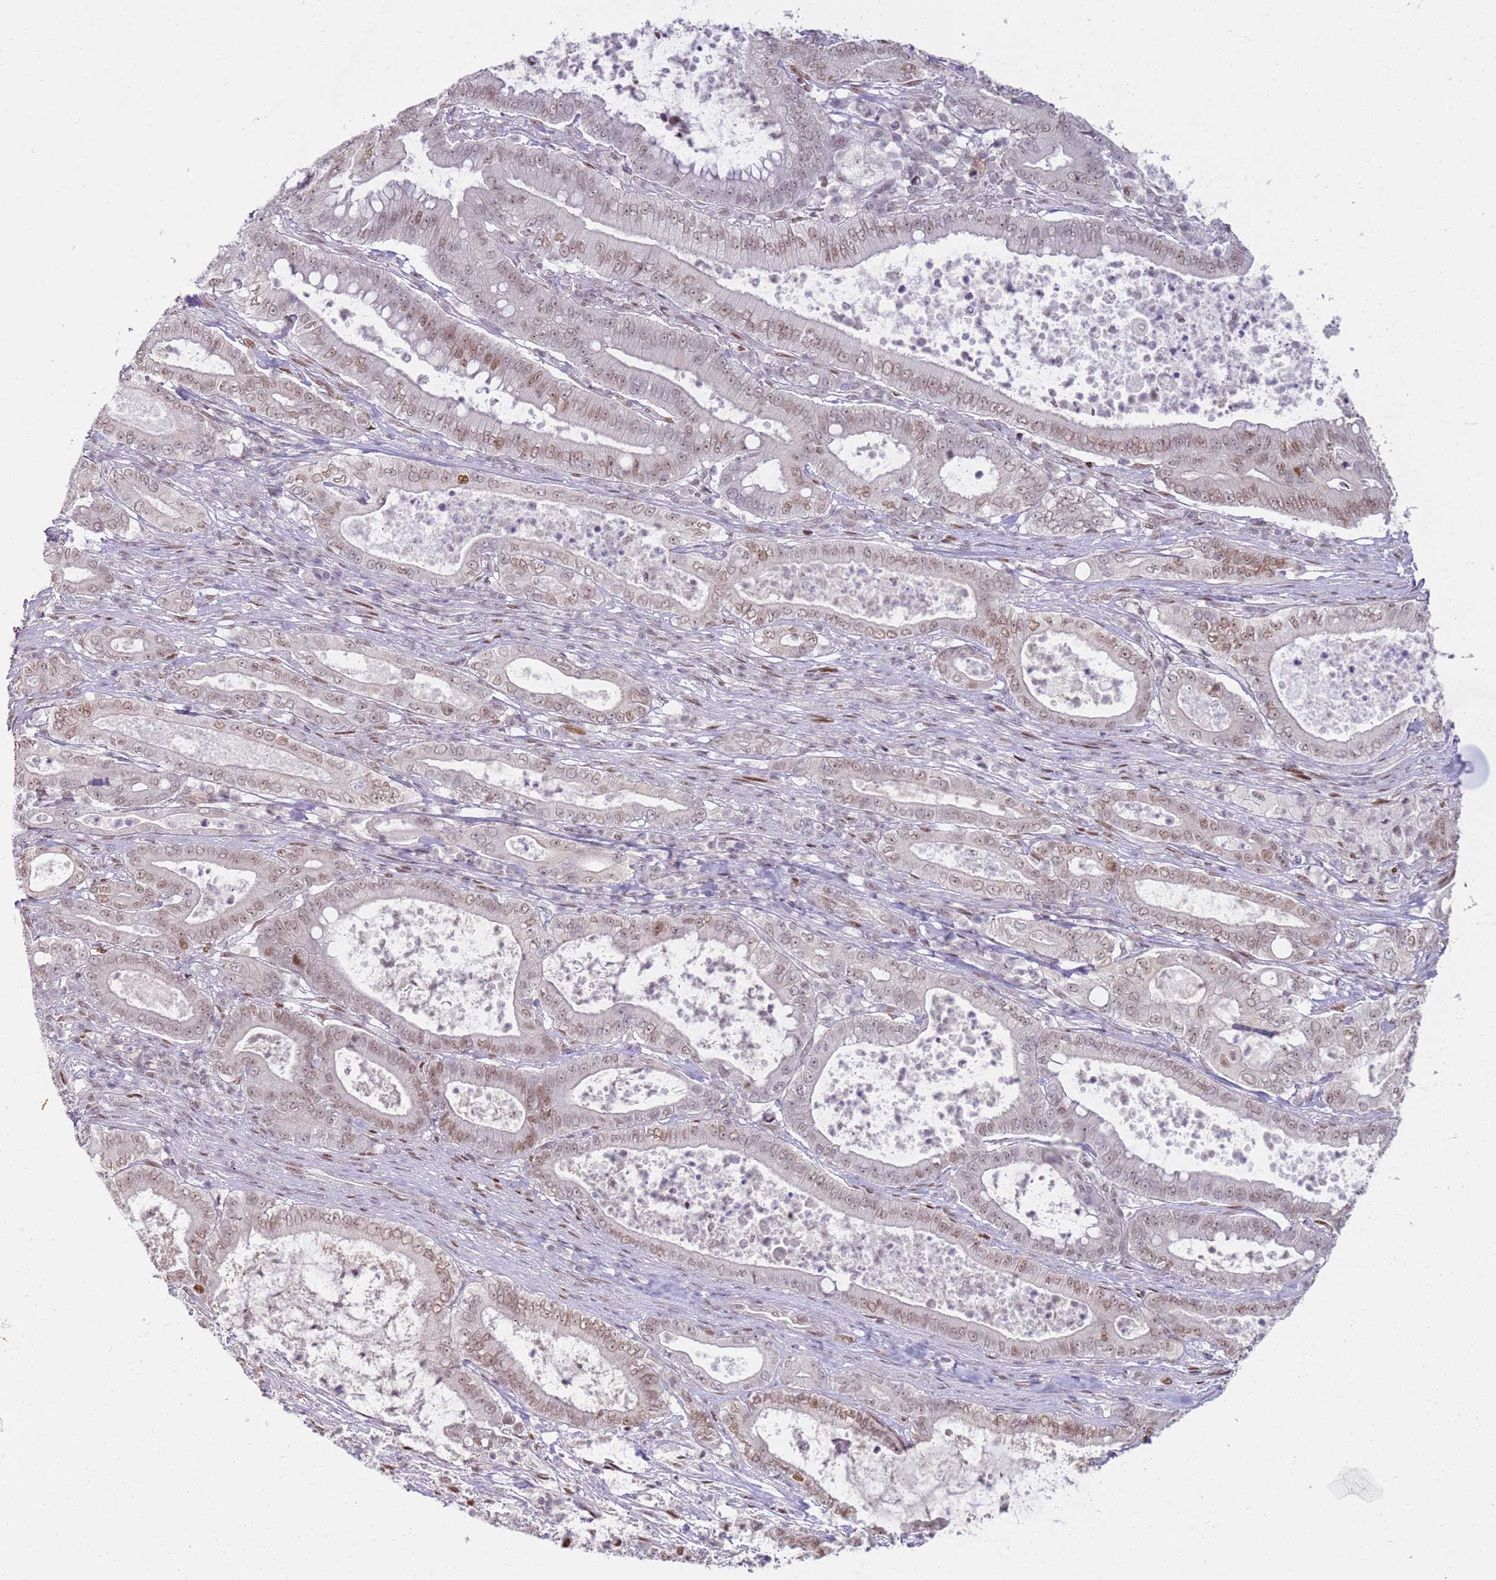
{"staining": {"intensity": "moderate", "quantity": "25%-75%", "location": "nuclear"}, "tissue": "pancreatic cancer", "cell_type": "Tumor cells", "image_type": "cancer", "snomed": [{"axis": "morphology", "description": "Adenocarcinoma, NOS"}, {"axis": "topography", "description": "Pancreas"}], "caption": "Human adenocarcinoma (pancreatic) stained with a protein marker displays moderate staining in tumor cells.", "gene": "PHC2", "patient": {"sex": "male", "age": 71}}